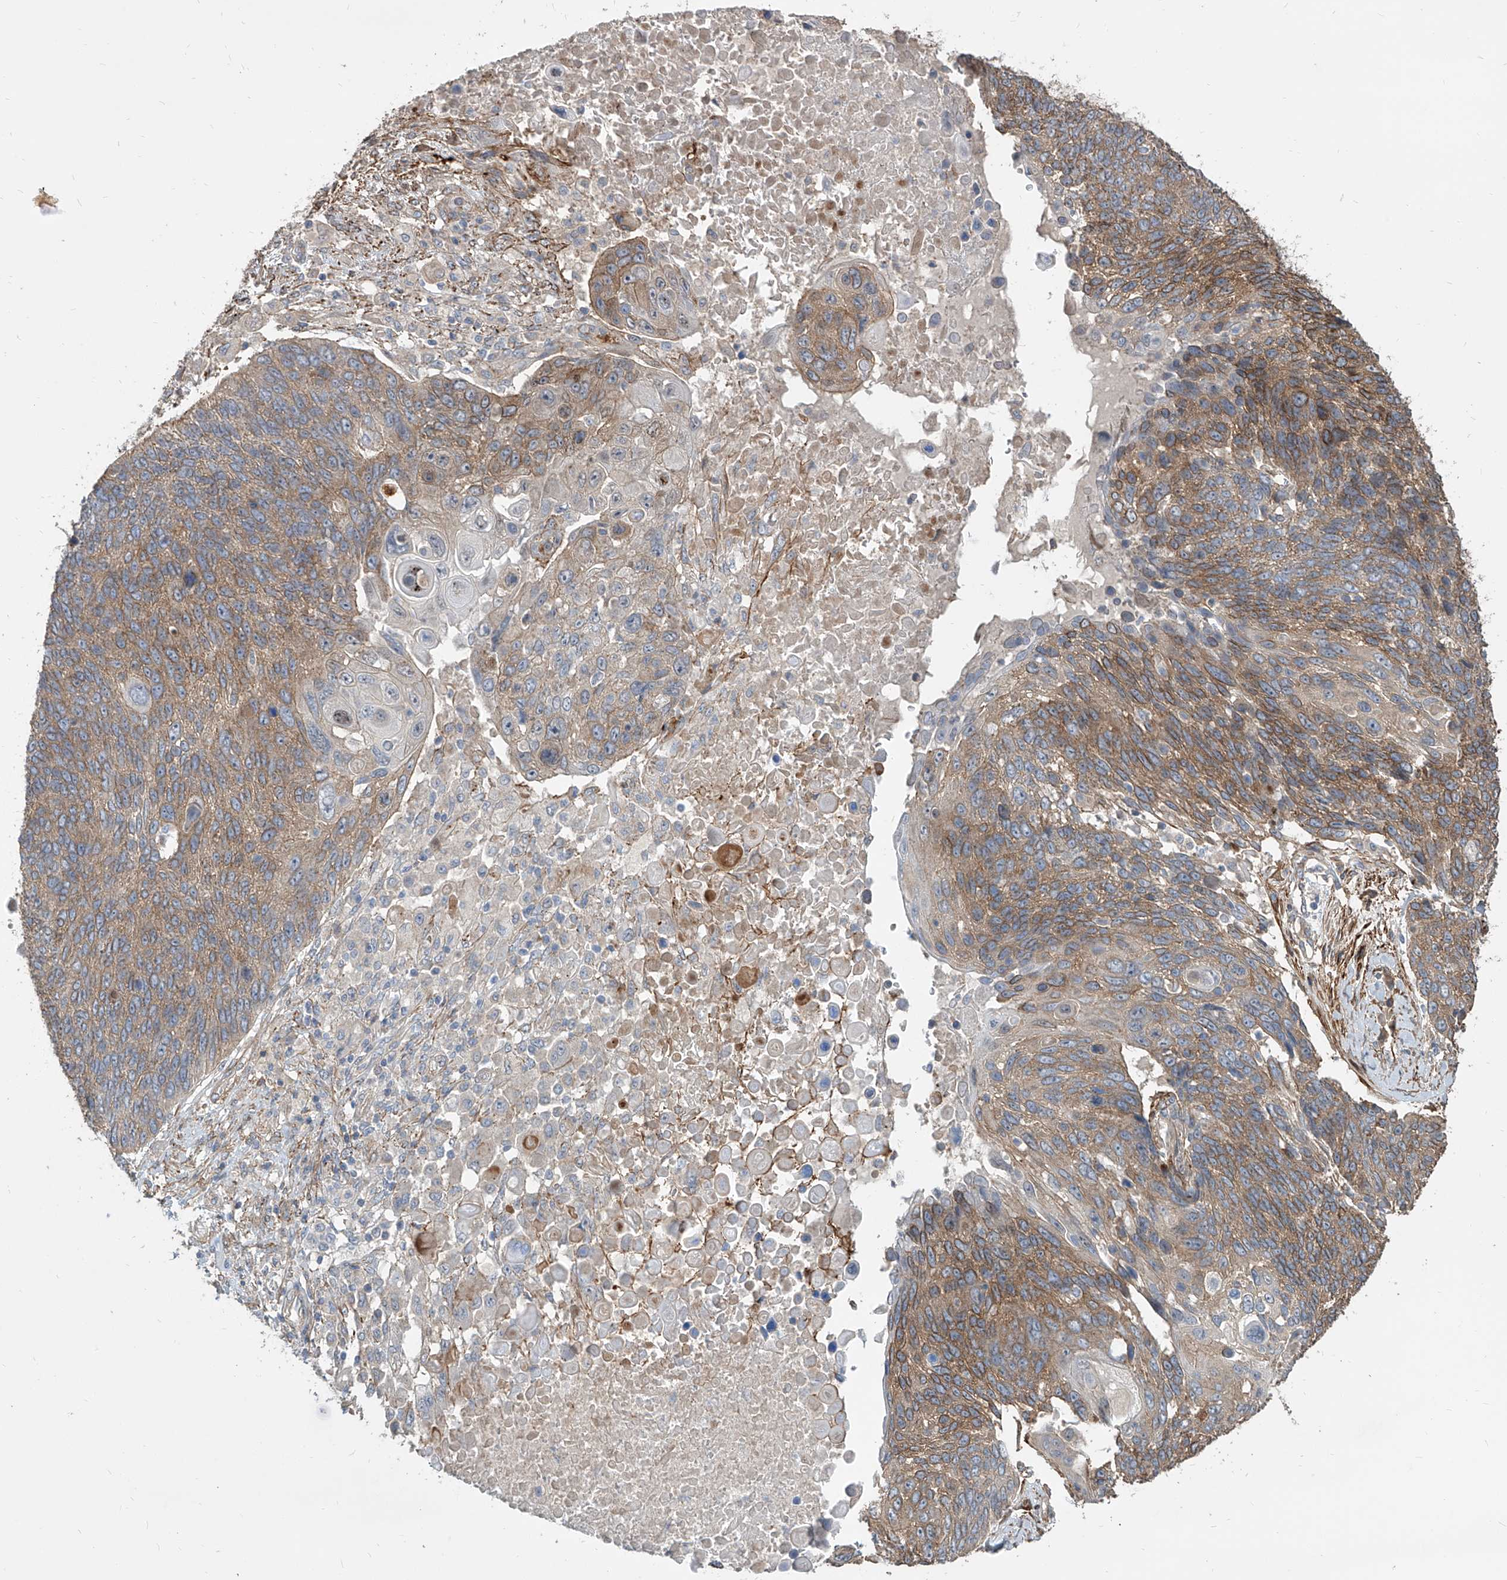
{"staining": {"intensity": "moderate", "quantity": ">75%", "location": "cytoplasmic/membranous"}, "tissue": "lung cancer", "cell_type": "Tumor cells", "image_type": "cancer", "snomed": [{"axis": "morphology", "description": "Squamous cell carcinoma, NOS"}, {"axis": "topography", "description": "Lung"}], "caption": "Lung cancer (squamous cell carcinoma) stained with immunohistochemistry (IHC) demonstrates moderate cytoplasmic/membranous expression in approximately >75% of tumor cells.", "gene": "FAM83B", "patient": {"sex": "male", "age": 66}}